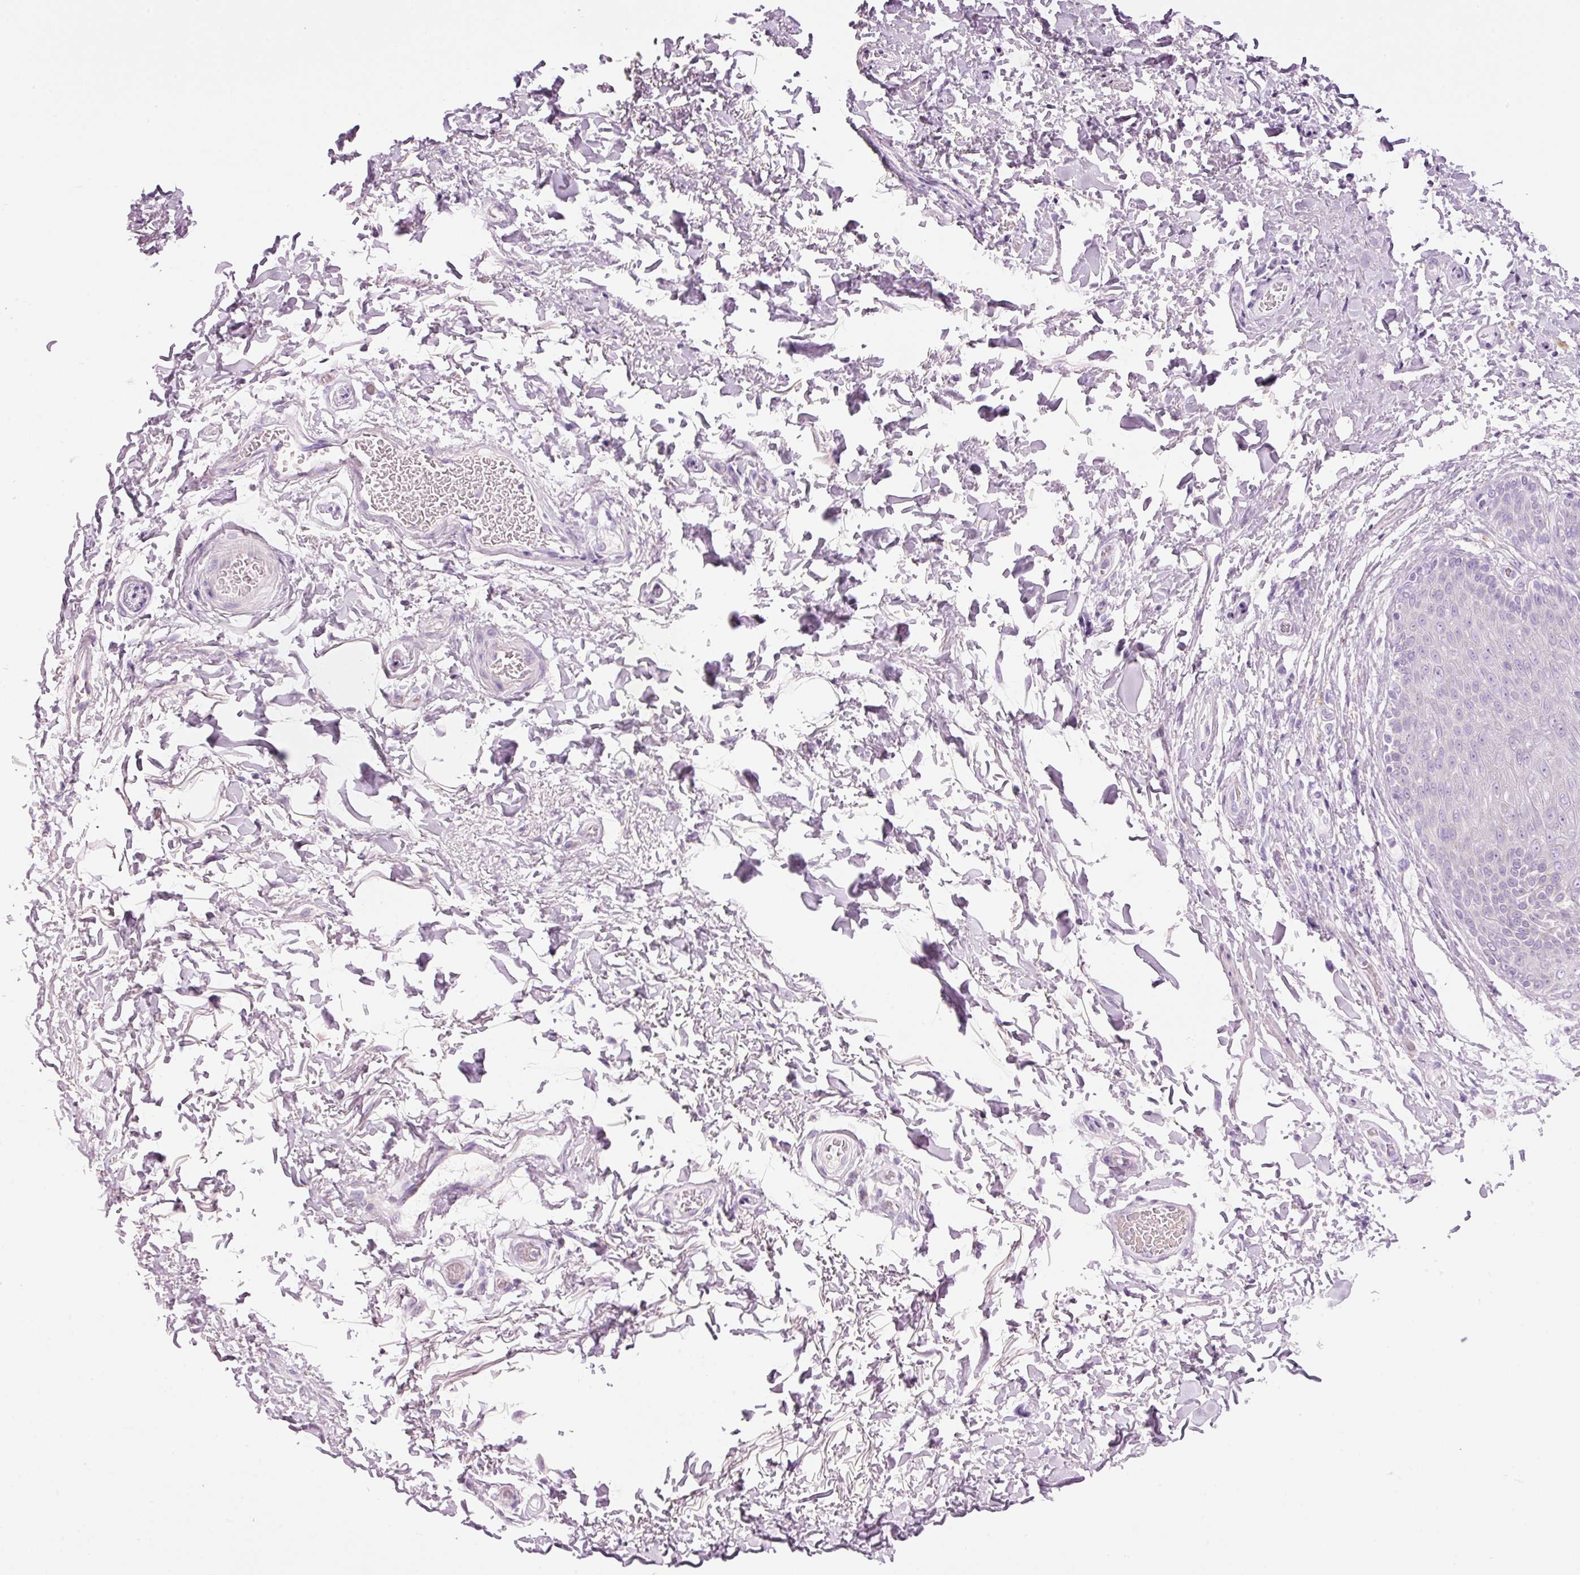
{"staining": {"intensity": "moderate", "quantity": "<25%", "location": "cytoplasmic/membranous"}, "tissue": "skin", "cell_type": "Epidermal cells", "image_type": "normal", "snomed": [{"axis": "morphology", "description": "Normal tissue, NOS"}, {"axis": "topography", "description": "Peripheral nerve tissue"}], "caption": "Epidermal cells exhibit moderate cytoplasmic/membranous expression in approximately <25% of cells in unremarkable skin. The staining was performed using DAB, with brown indicating positive protein expression. Nuclei are stained blue with hematoxylin.", "gene": "CARD16", "patient": {"sex": "male", "age": 51}}